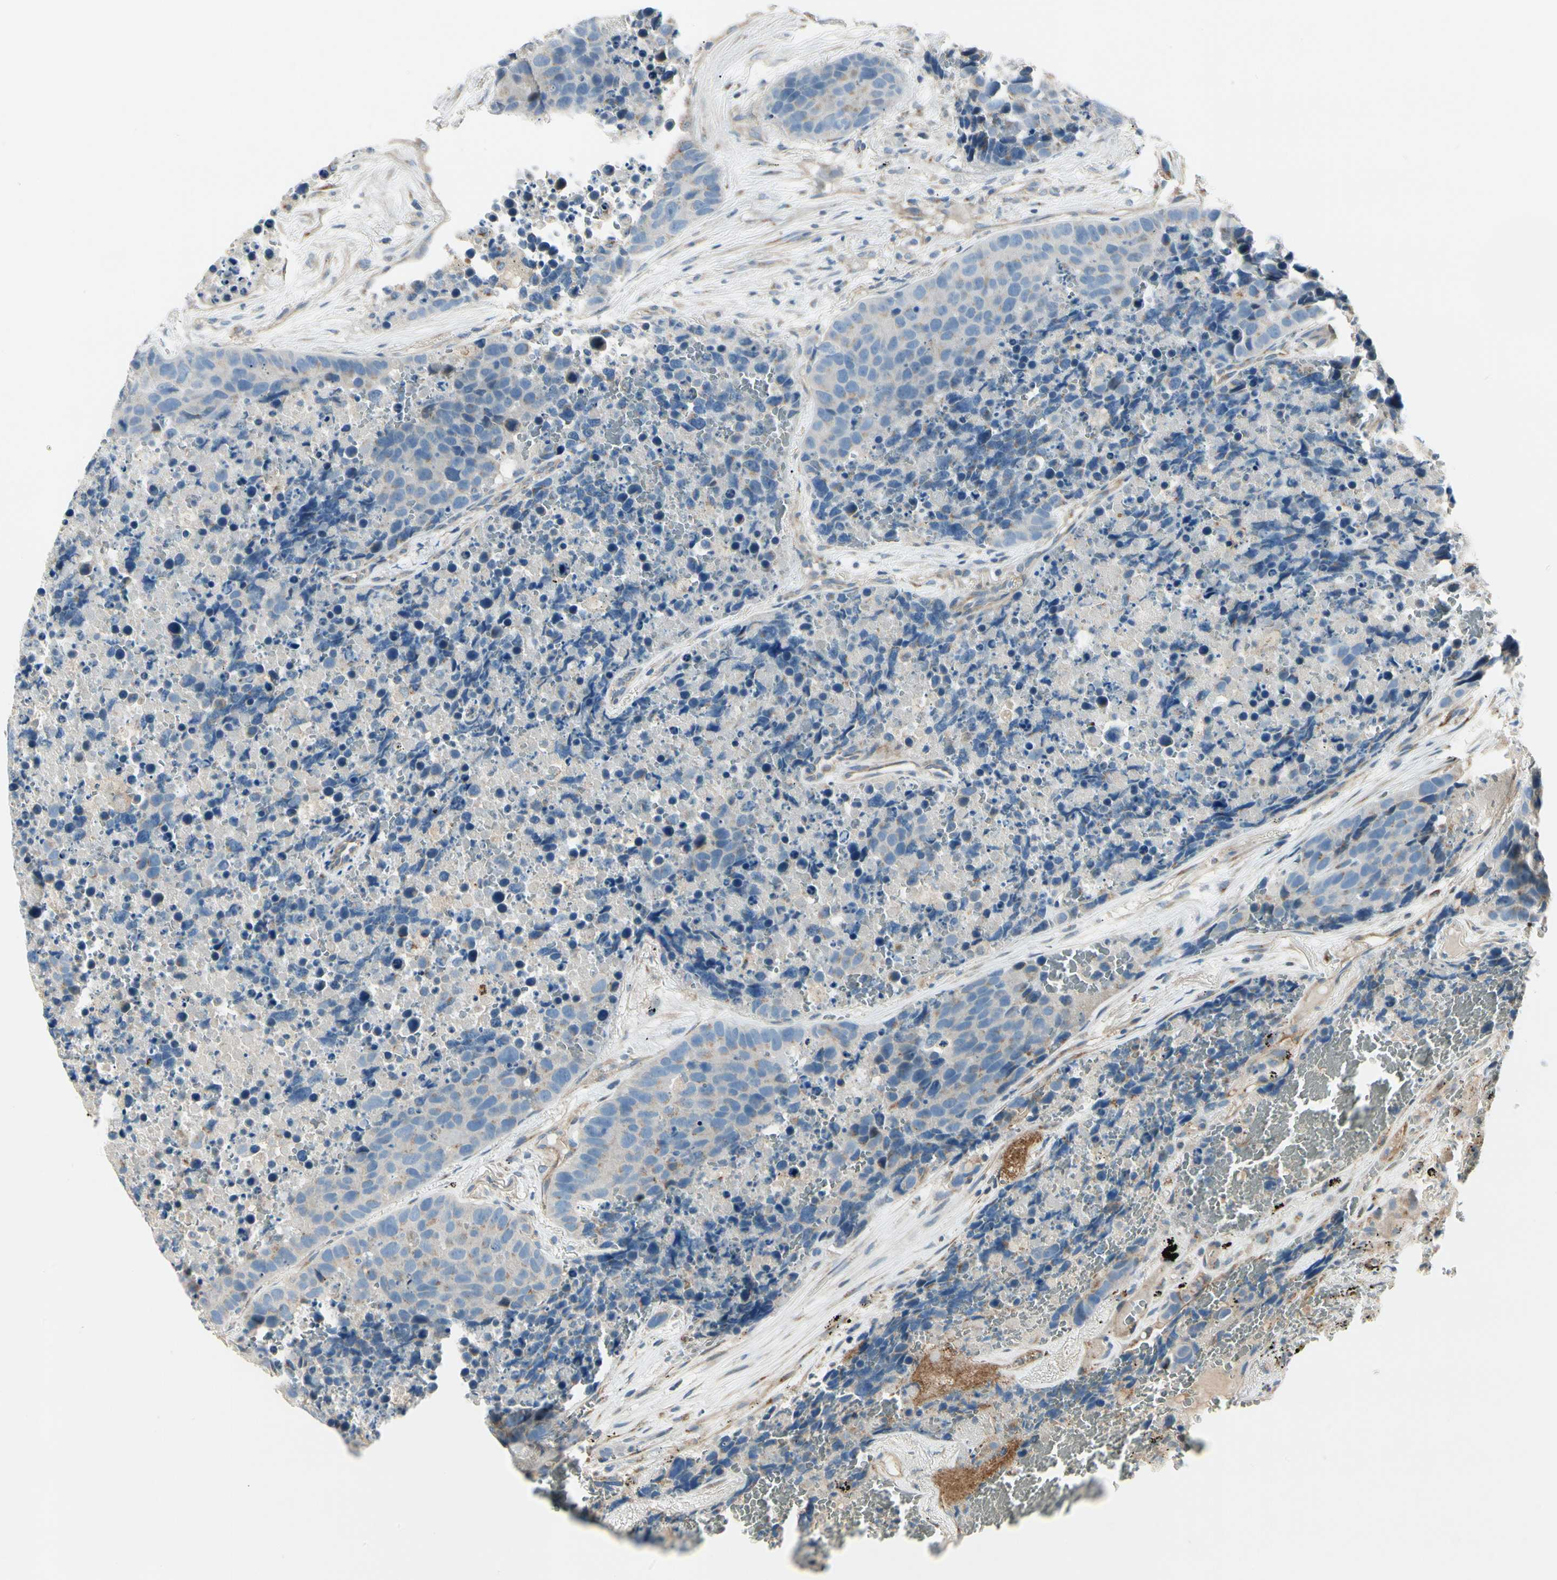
{"staining": {"intensity": "weak", "quantity": "<25%", "location": "cytoplasmic/membranous"}, "tissue": "carcinoid", "cell_type": "Tumor cells", "image_type": "cancer", "snomed": [{"axis": "morphology", "description": "Carcinoid, malignant, NOS"}, {"axis": "topography", "description": "Lung"}], "caption": "The micrograph reveals no significant positivity in tumor cells of malignant carcinoid. Nuclei are stained in blue.", "gene": "ABCA3", "patient": {"sex": "male", "age": 60}}